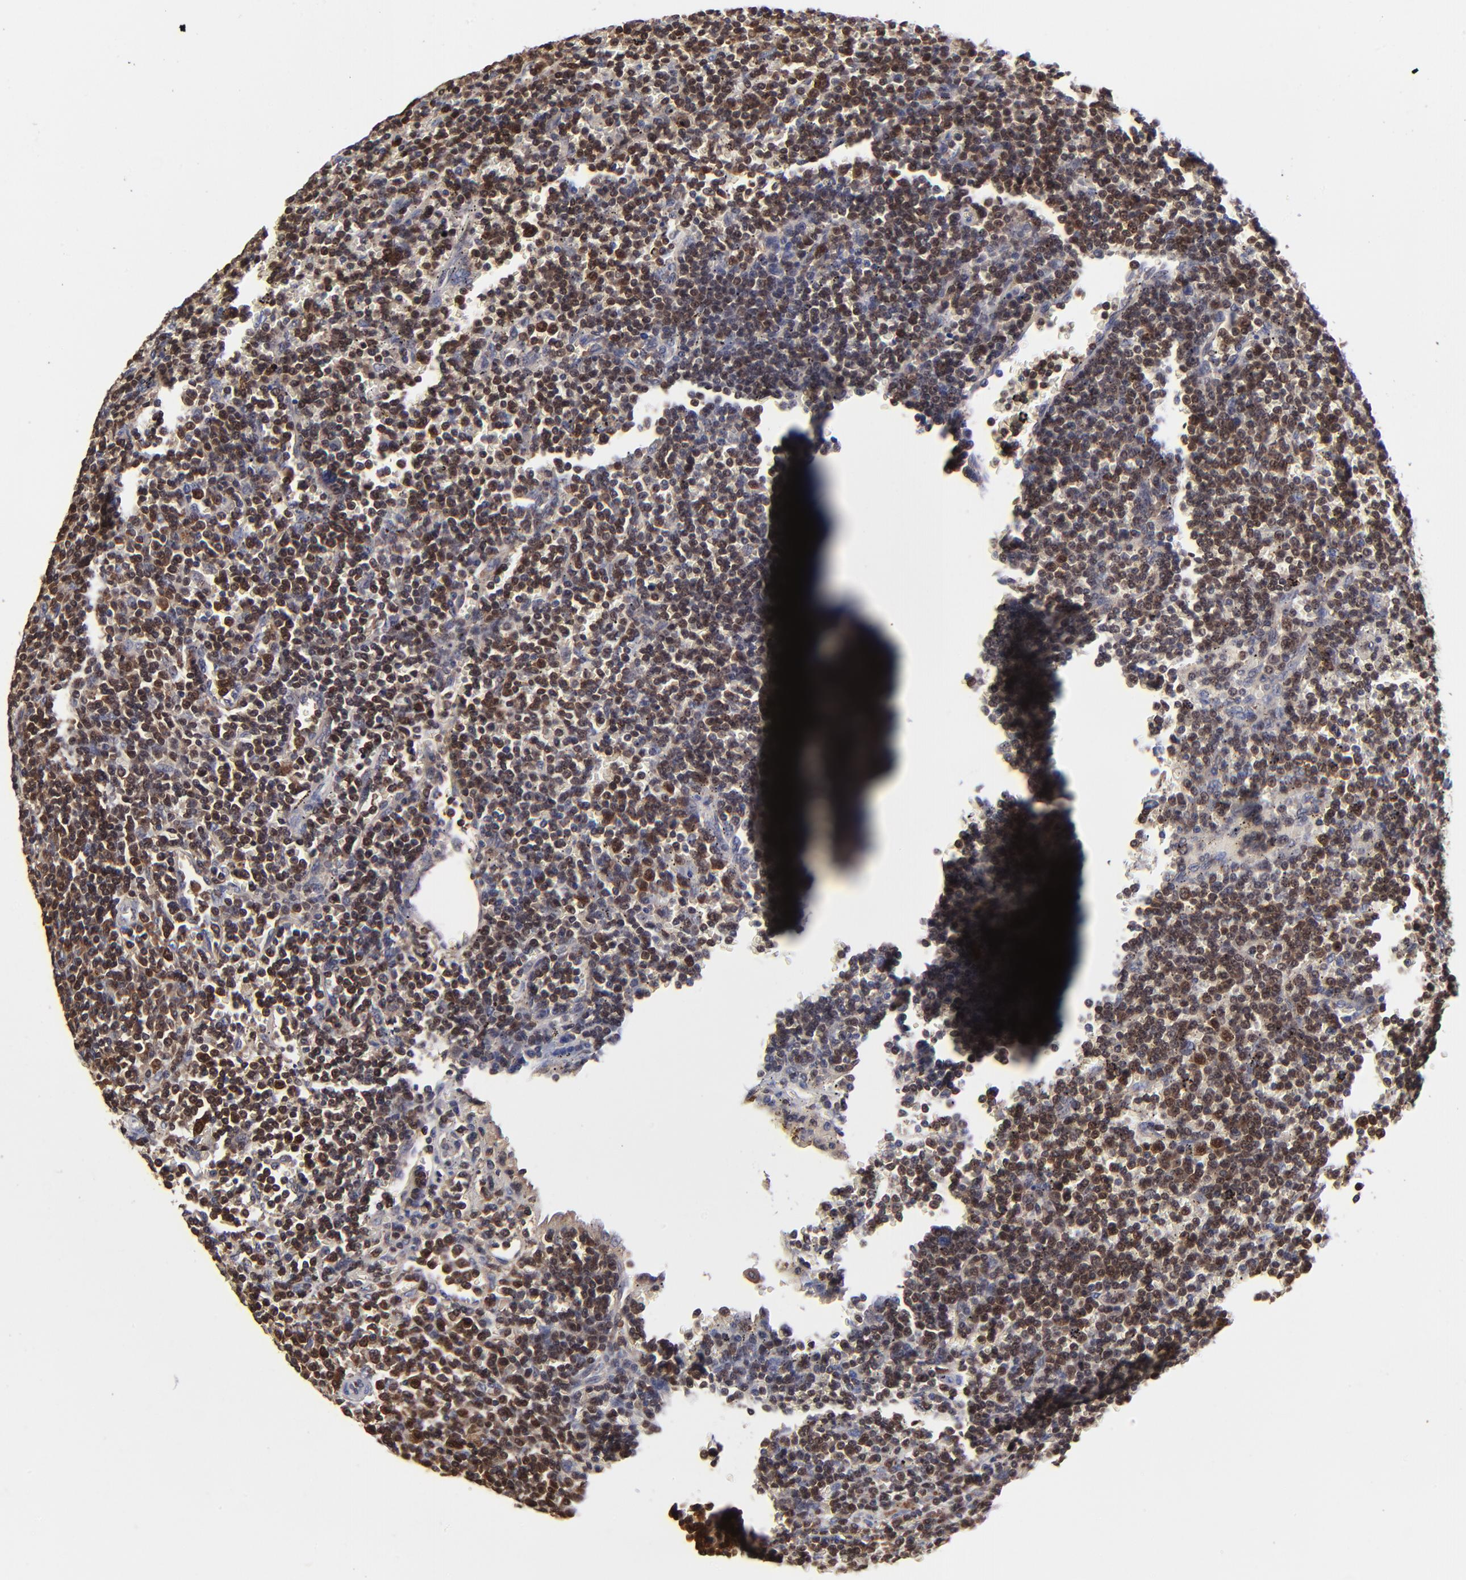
{"staining": {"intensity": "strong", "quantity": ">75%", "location": "cytoplasmic/membranous,nuclear"}, "tissue": "lymphoma", "cell_type": "Tumor cells", "image_type": "cancer", "snomed": [{"axis": "morphology", "description": "Malignant lymphoma, non-Hodgkin's type, Low grade"}, {"axis": "topography", "description": "Spleen"}], "caption": "Human low-grade malignant lymphoma, non-Hodgkin's type stained for a protein (brown) demonstrates strong cytoplasmic/membranous and nuclear positive staining in approximately >75% of tumor cells.", "gene": "DCTPP1", "patient": {"sex": "male", "age": 80}}